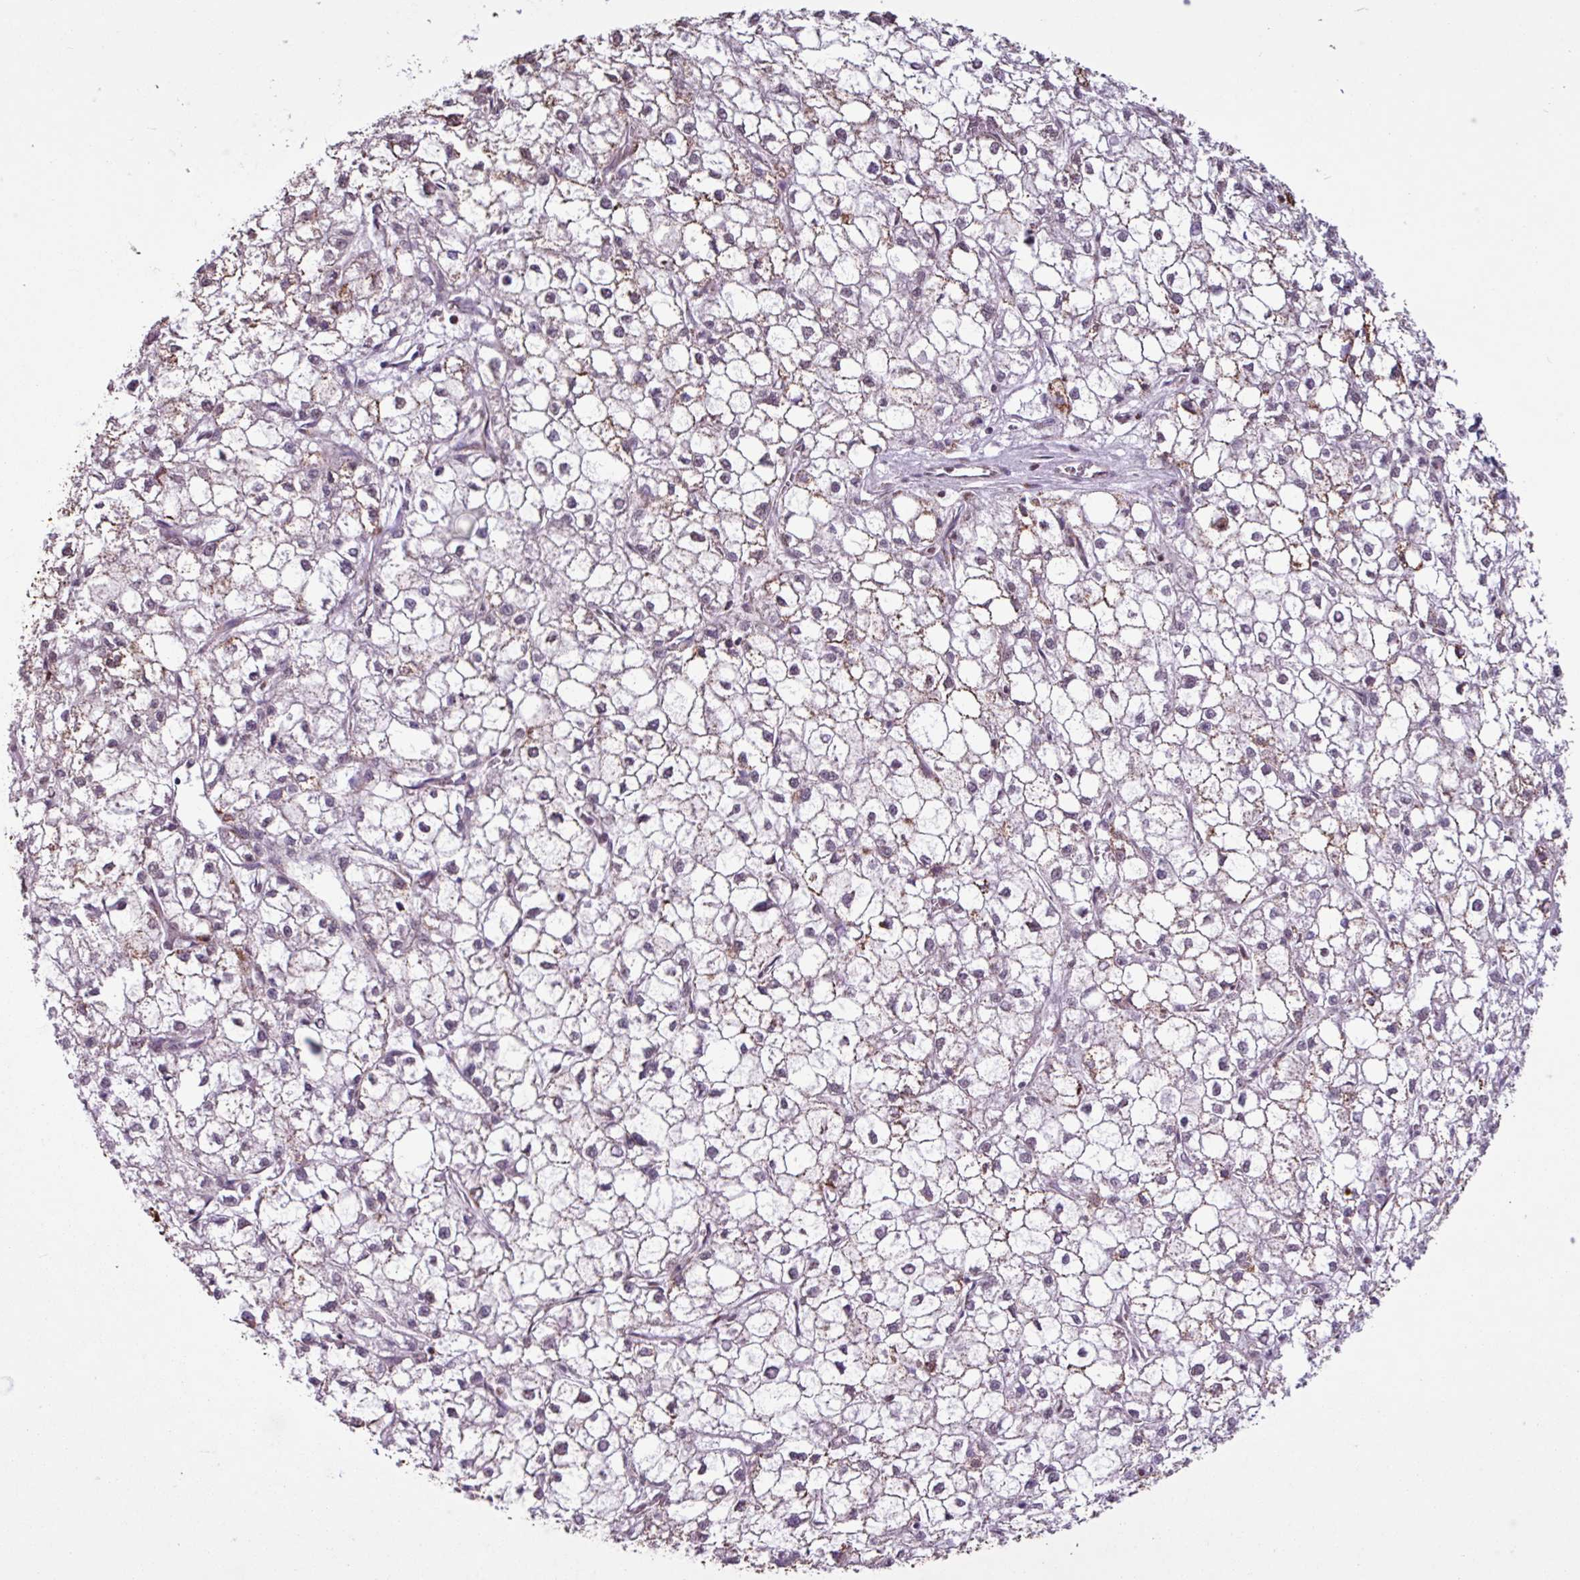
{"staining": {"intensity": "negative", "quantity": "none", "location": "none"}, "tissue": "liver cancer", "cell_type": "Tumor cells", "image_type": "cancer", "snomed": [{"axis": "morphology", "description": "Carcinoma, Hepatocellular, NOS"}, {"axis": "topography", "description": "Liver"}], "caption": "Human liver cancer (hepatocellular carcinoma) stained for a protein using IHC demonstrates no positivity in tumor cells.", "gene": "ALG8", "patient": {"sex": "female", "age": 43}}